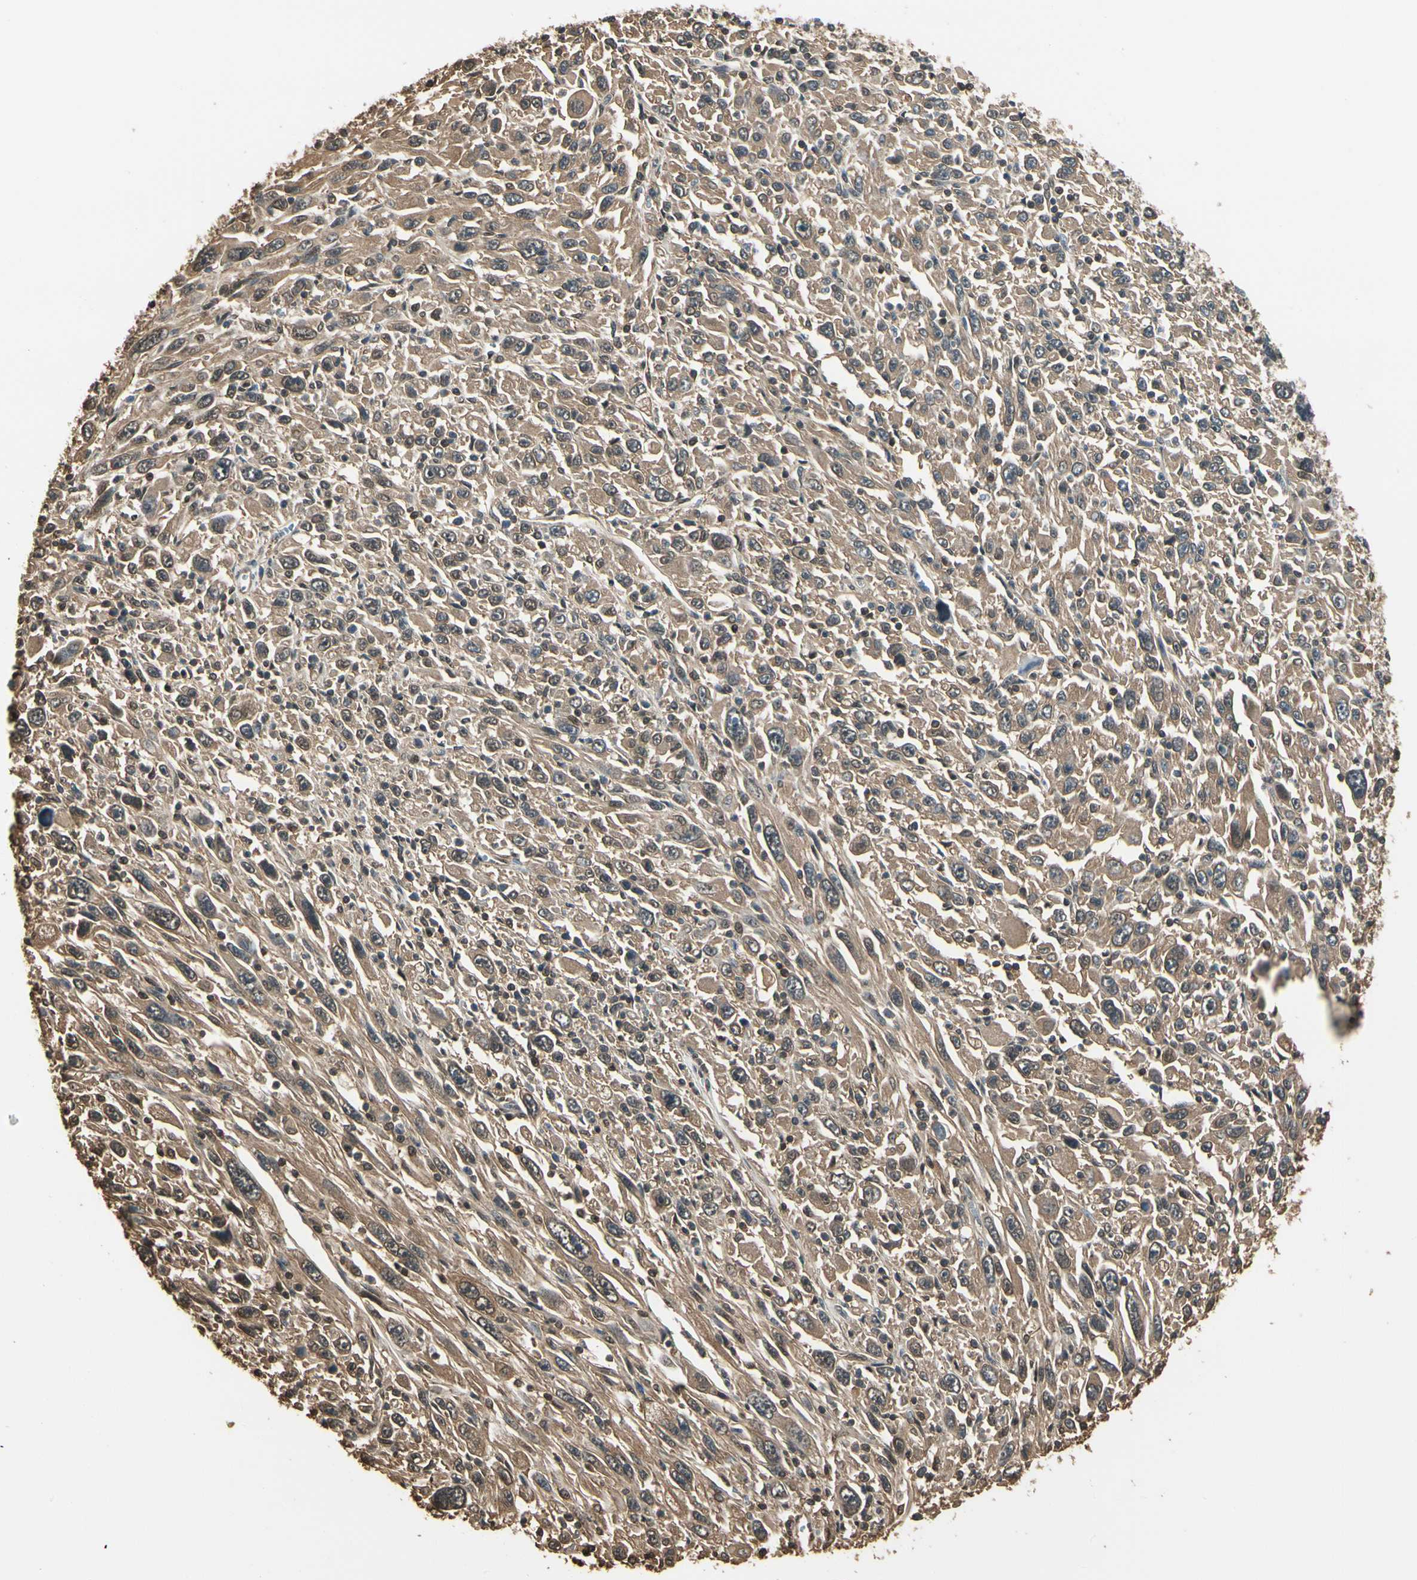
{"staining": {"intensity": "weak", "quantity": ">75%", "location": "cytoplasmic/membranous"}, "tissue": "melanoma", "cell_type": "Tumor cells", "image_type": "cancer", "snomed": [{"axis": "morphology", "description": "Malignant melanoma, Metastatic site"}, {"axis": "topography", "description": "Skin"}], "caption": "Protein expression analysis of malignant melanoma (metastatic site) shows weak cytoplasmic/membranous positivity in approximately >75% of tumor cells. (brown staining indicates protein expression, while blue staining denotes nuclei).", "gene": "YWHAE", "patient": {"sex": "female", "age": 56}}